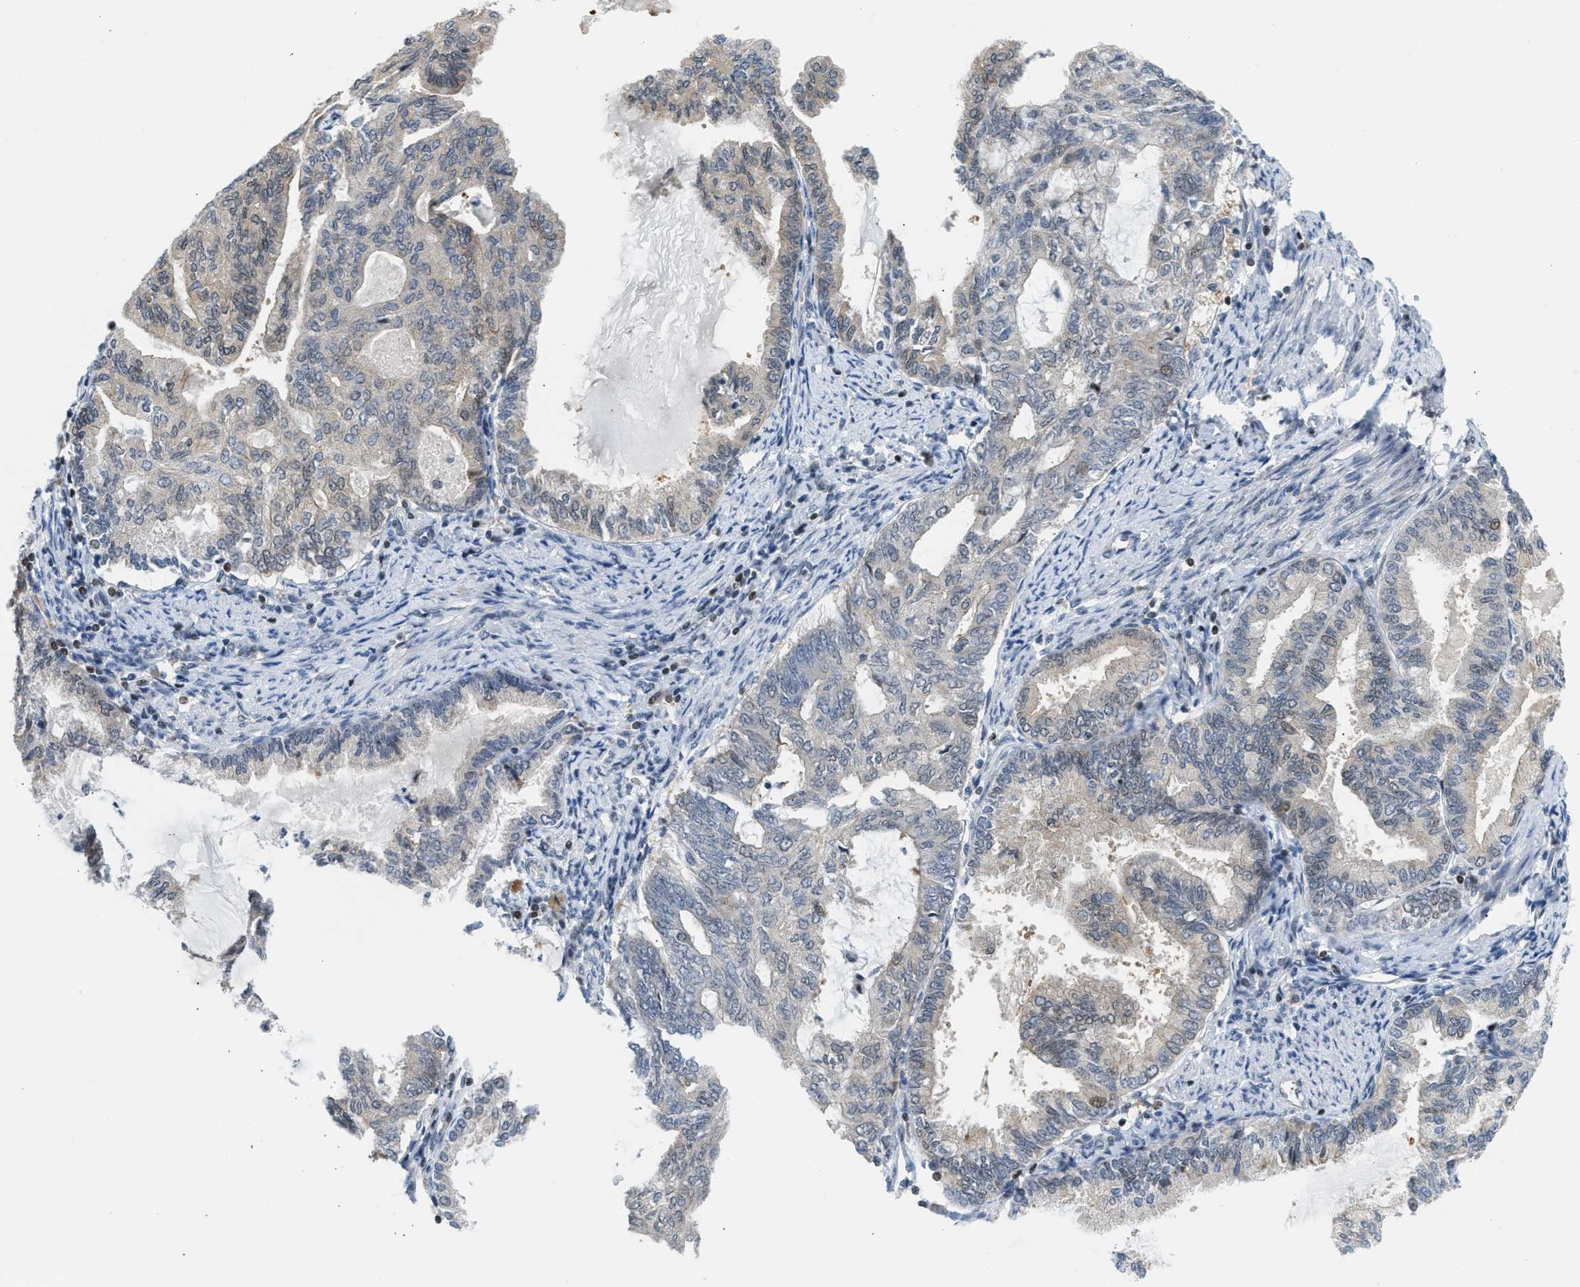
{"staining": {"intensity": "weak", "quantity": "<25%", "location": "cytoplasmic/membranous"}, "tissue": "endometrial cancer", "cell_type": "Tumor cells", "image_type": "cancer", "snomed": [{"axis": "morphology", "description": "Adenocarcinoma, NOS"}, {"axis": "topography", "description": "Endometrium"}], "caption": "IHC of endometrial adenocarcinoma demonstrates no positivity in tumor cells.", "gene": "NPS", "patient": {"sex": "female", "age": 86}}